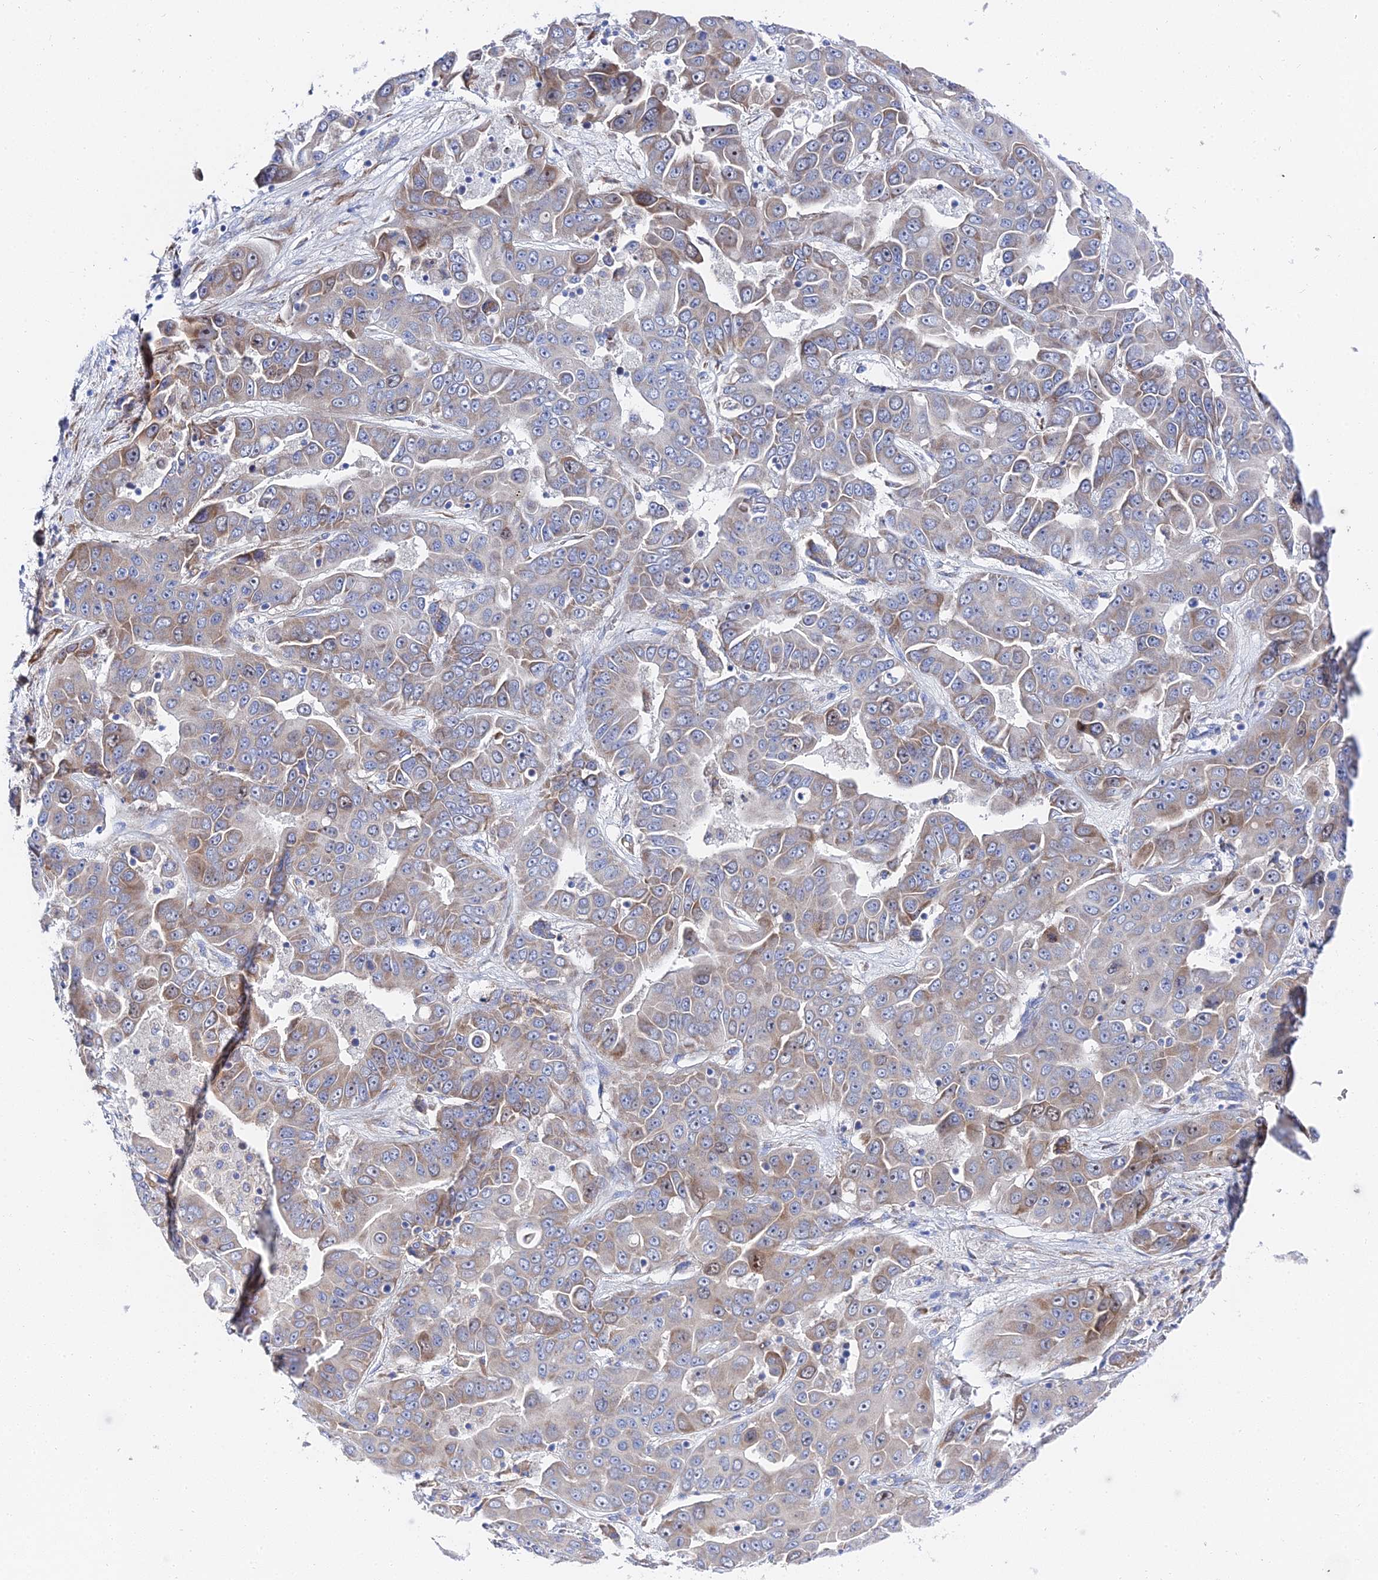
{"staining": {"intensity": "moderate", "quantity": "25%-75%", "location": "cytoplasmic/membranous"}, "tissue": "liver cancer", "cell_type": "Tumor cells", "image_type": "cancer", "snomed": [{"axis": "morphology", "description": "Cholangiocarcinoma"}, {"axis": "topography", "description": "Liver"}], "caption": "A brown stain shows moderate cytoplasmic/membranous expression of a protein in human liver cancer tumor cells.", "gene": "PTTG1", "patient": {"sex": "female", "age": 52}}